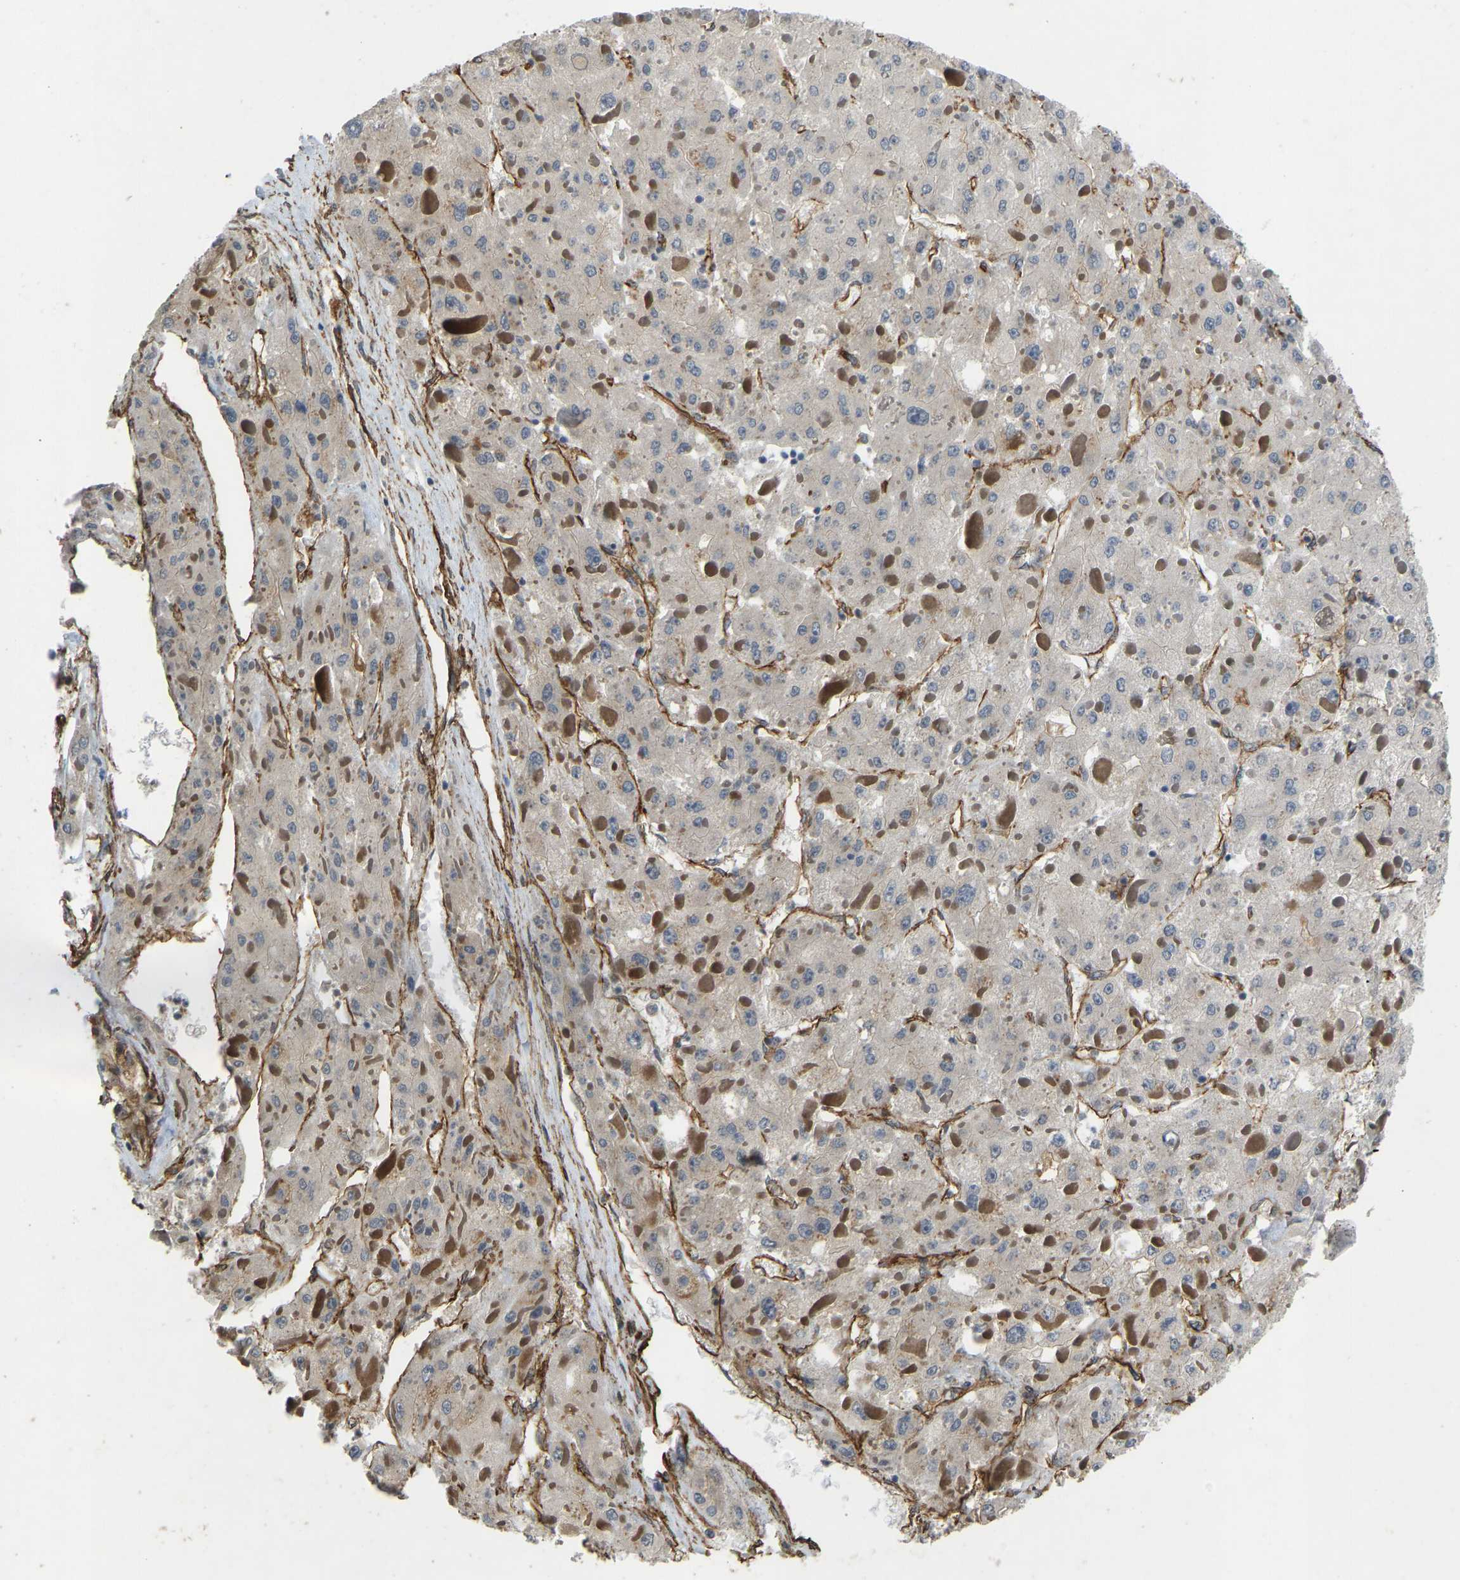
{"staining": {"intensity": "weak", "quantity": "<25%", "location": "cytoplasmic/membranous"}, "tissue": "liver cancer", "cell_type": "Tumor cells", "image_type": "cancer", "snomed": [{"axis": "morphology", "description": "Carcinoma, Hepatocellular, NOS"}, {"axis": "topography", "description": "Liver"}], "caption": "Tumor cells show no significant protein positivity in liver cancer (hepatocellular carcinoma).", "gene": "NMB", "patient": {"sex": "female", "age": 73}}